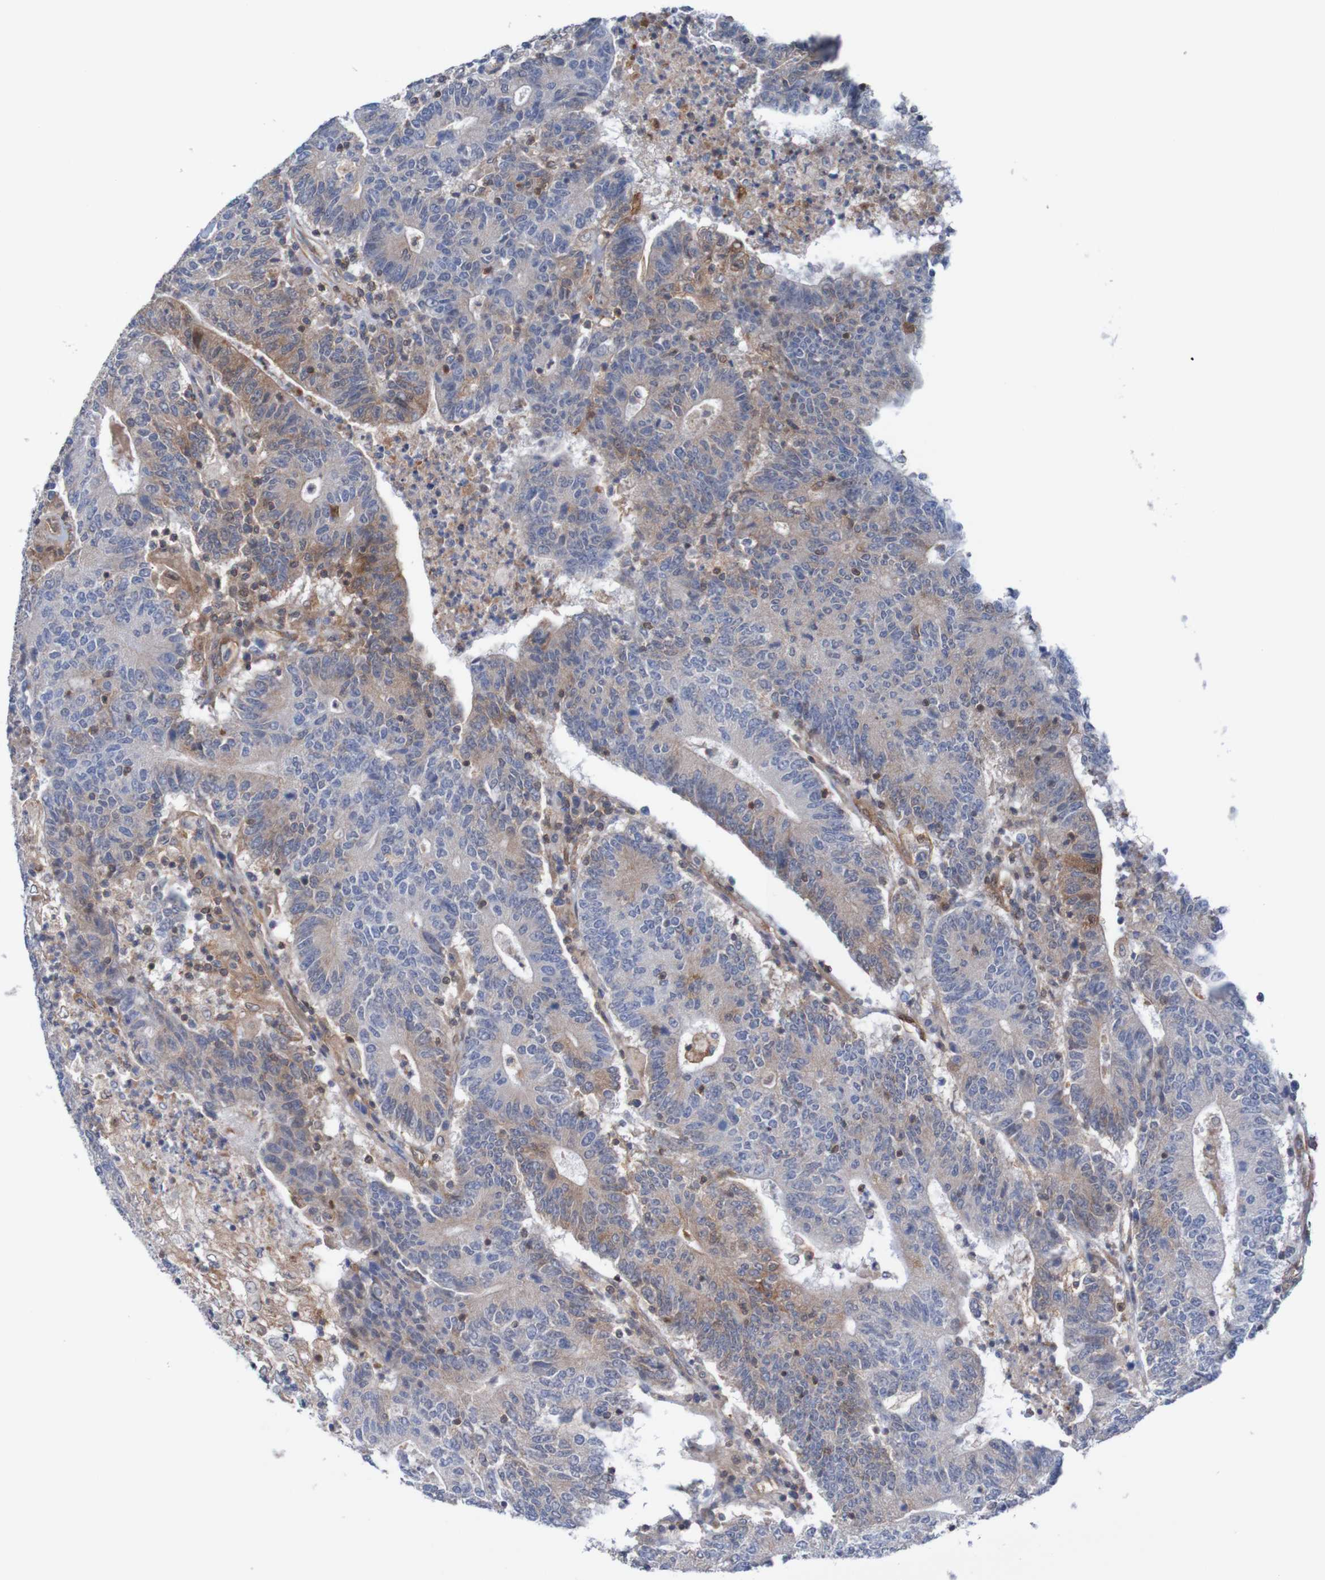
{"staining": {"intensity": "weak", "quantity": "<25%", "location": "cytoplasmic/membranous"}, "tissue": "colorectal cancer", "cell_type": "Tumor cells", "image_type": "cancer", "snomed": [{"axis": "morphology", "description": "Normal tissue, NOS"}, {"axis": "morphology", "description": "Adenocarcinoma, NOS"}, {"axis": "topography", "description": "Colon"}], "caption": "Human colorectal cancer stained for a protein using immunohistochemistry exhibits no positivity in tumor cells.", "gene": "RIGI", "patient": {"sex": "female", "age": 75}}